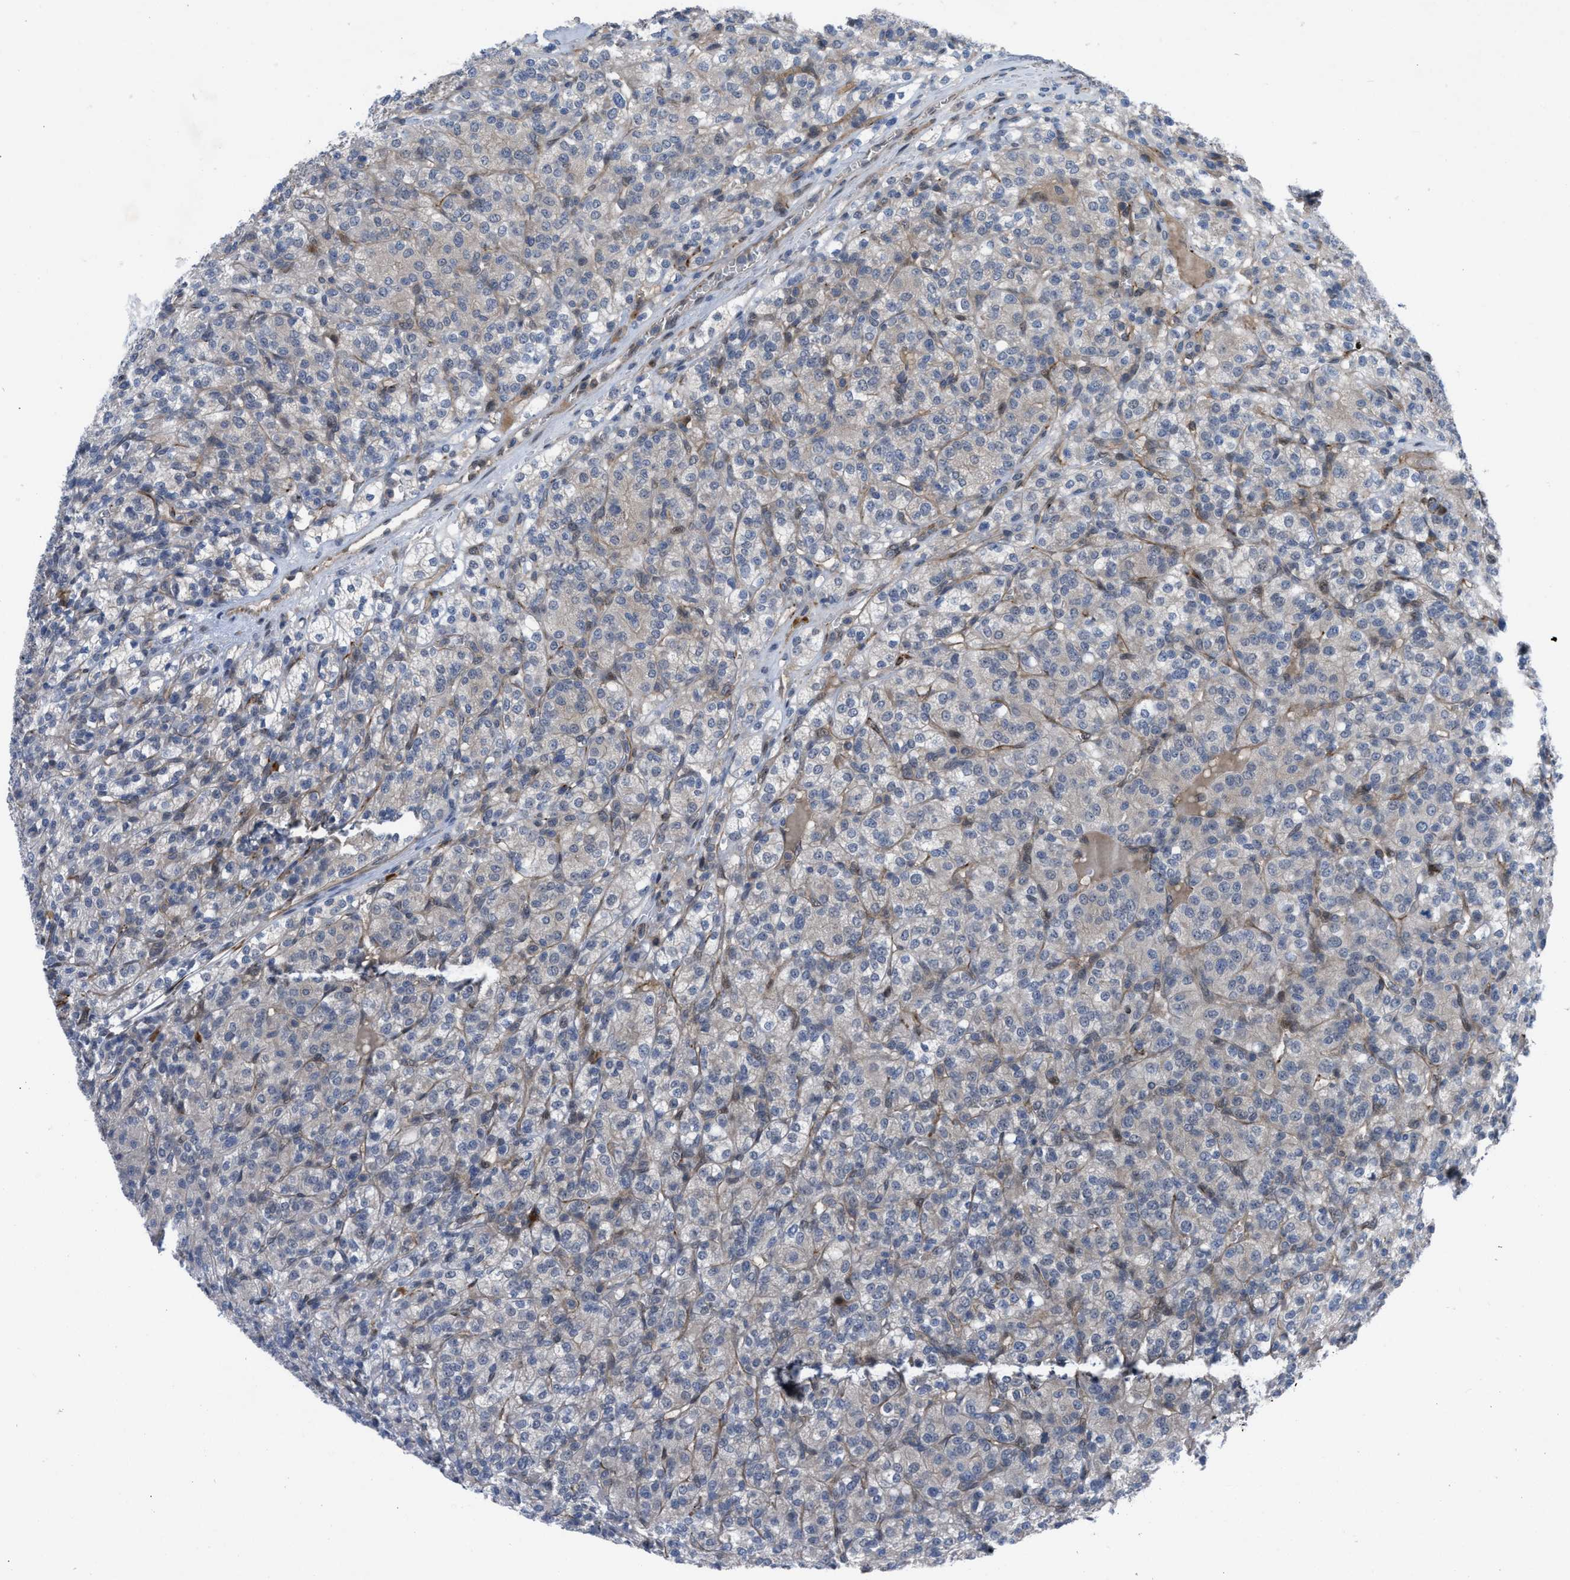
{"staining": {"intensity": "negative", "quantity": "none", "location": "none"}, "tissue": "renal cancer", "cell_type": "Tumor cells", "image_type": "cancer", "snomed": [{"axis": "morphology", "description": "Adenocarcinoma, NOS"}, {"axis": "topography", "description": "Kidney"}], "caption": "This is an IHC micrograph of renal adenocarcinoma. There is no positivity in tumor cells.", "gene": "IL17RE", "patient": {"sex": "male", "age": 77}}